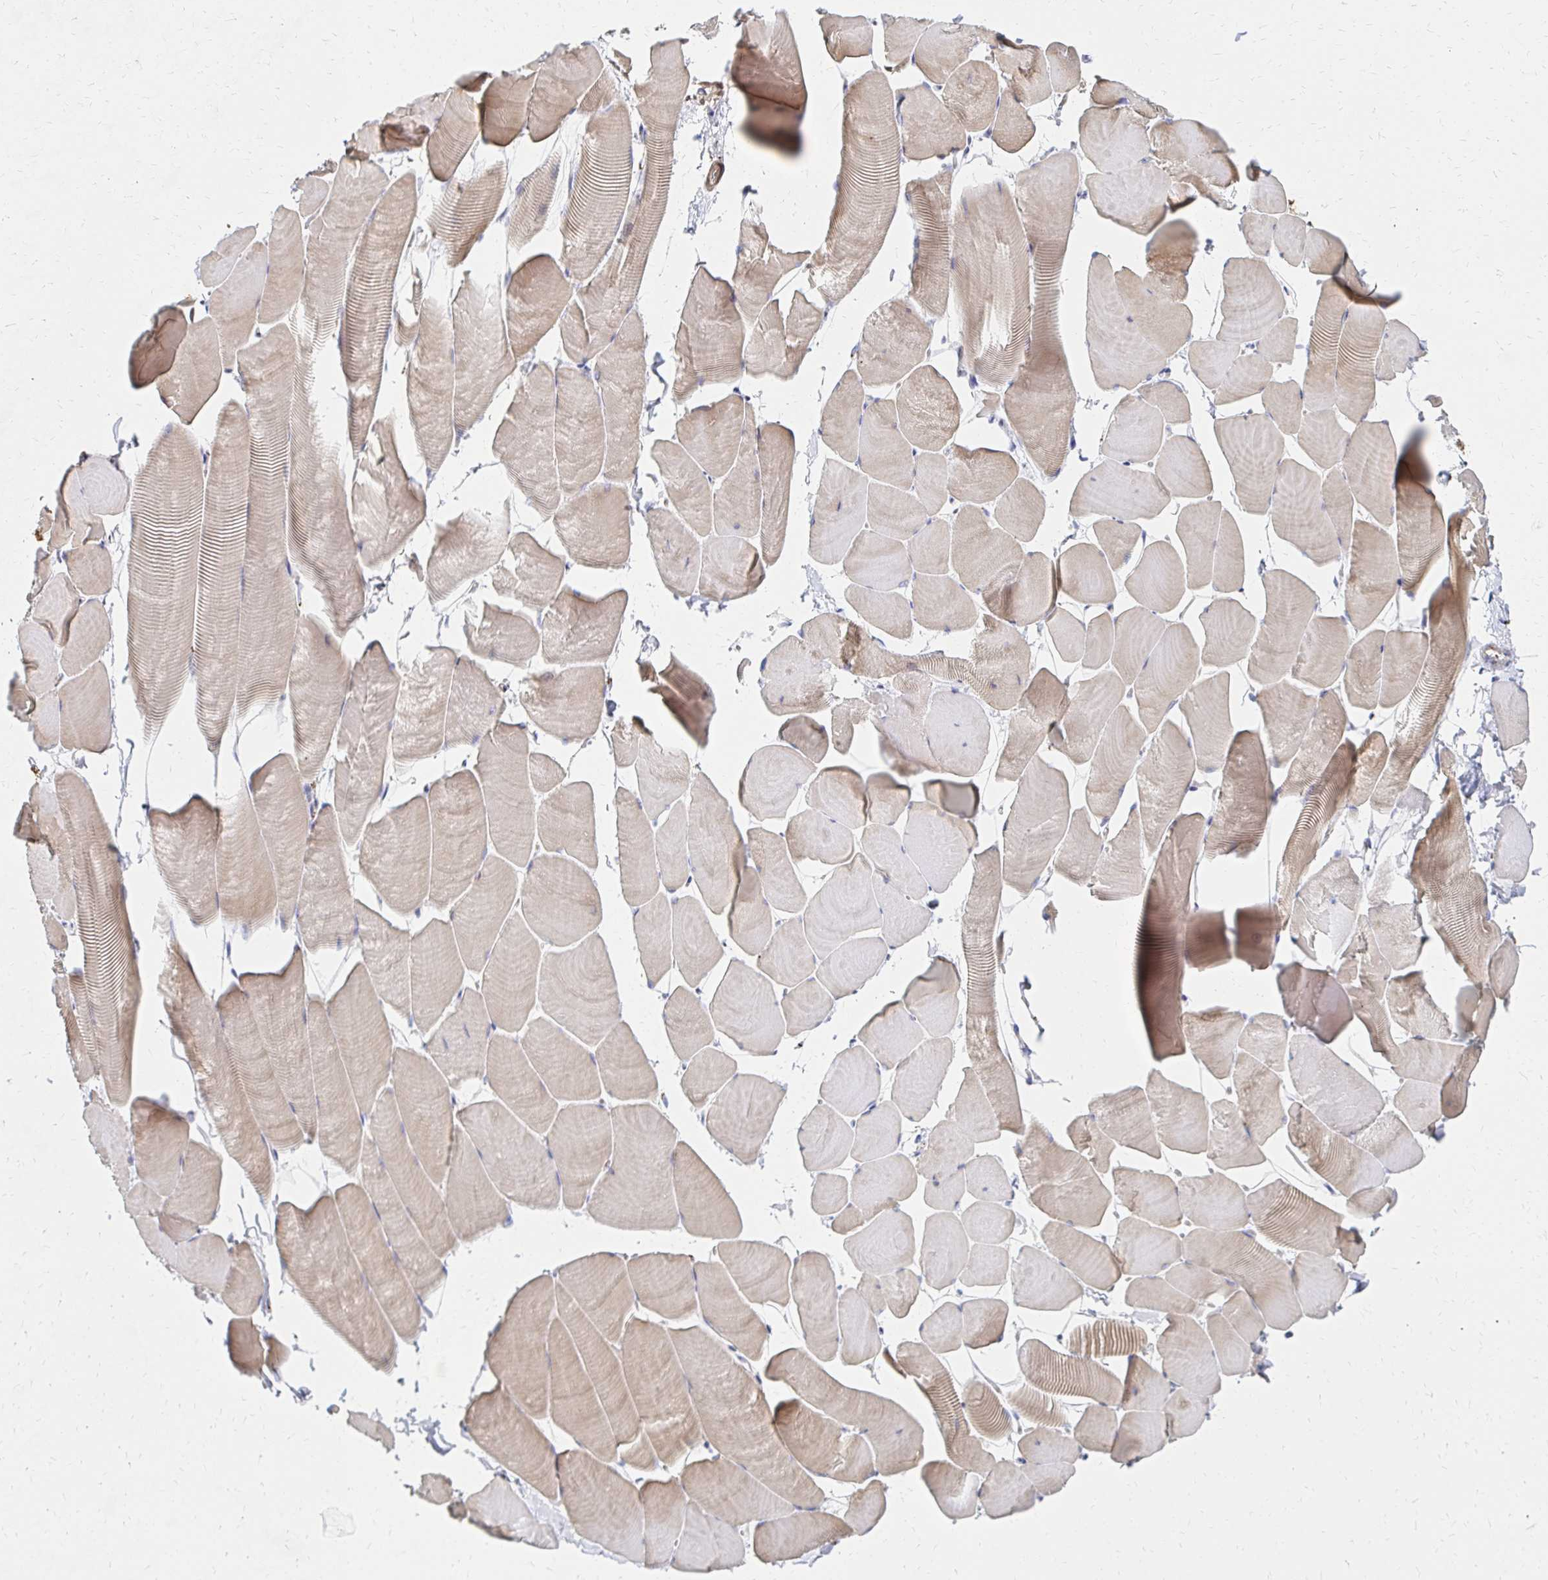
{"staining": {"intensity": "weak", "quantity": ">75%", "location": "cytoplasmic/membranous"}, "tissue": "skeletal muscle", "cell_type": "Myocytes", "image_type": "normal", "snomed": [{"axis": "morphology", "description": "Normal tissue, NOS"}, {"axis": "topography", "description": "Skeletal muscle"}], "caption": "High-power microscopy captured an IHC image of normal skeletal muscle, revealing weak cytoplasmic/membranous expression in about >75% of myocytes. The protein of interest is stained brown, and the nuclei are stained in blue (DAB (3,3'-diaminobenzidine) IHC with brightfield microscopy, high magnification).", "gene": "MAN1A1", "patient": {"sex": "male", "age": 25}}